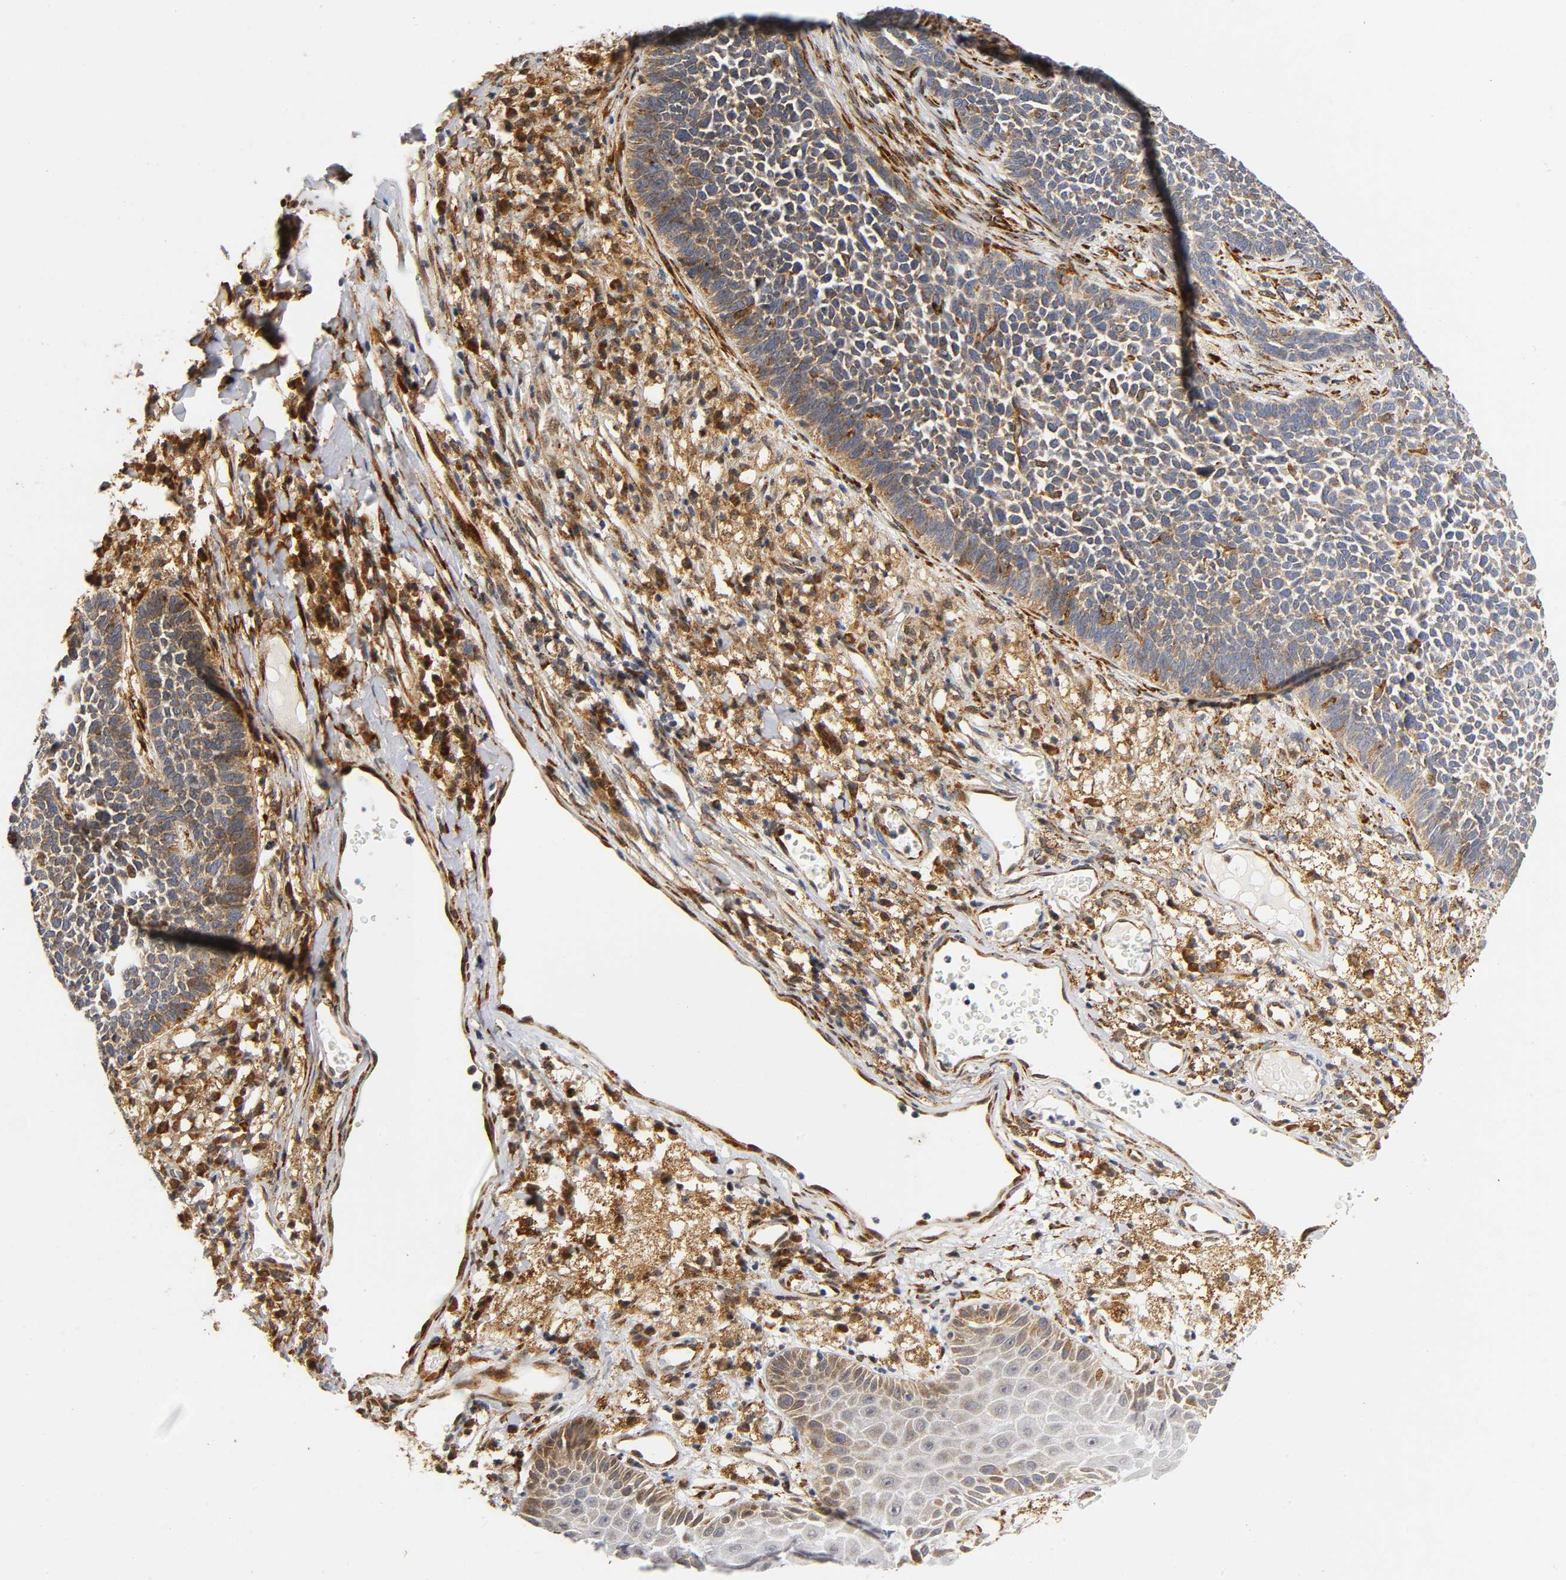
{"staining": {"intensity": "moderate", "quantity": ">75%", "location": "cytoplasmic/membranous"}, "tissue": "skin cancer", "cell_type": "Tumor cells", "image_type": "cancer", "snomed": [{"axis": "morphology", "description": "Basal cell carcinoma"}, {"axis": "topography", "description": "Skin"}], "caption": "Protein expression by IHC shows moderate cytoplasmic/membranous positivity in about >75% of tumor cells in skin cancer.", "gene": "SOS2", "patient": {"sex": "female", "age": 84}}